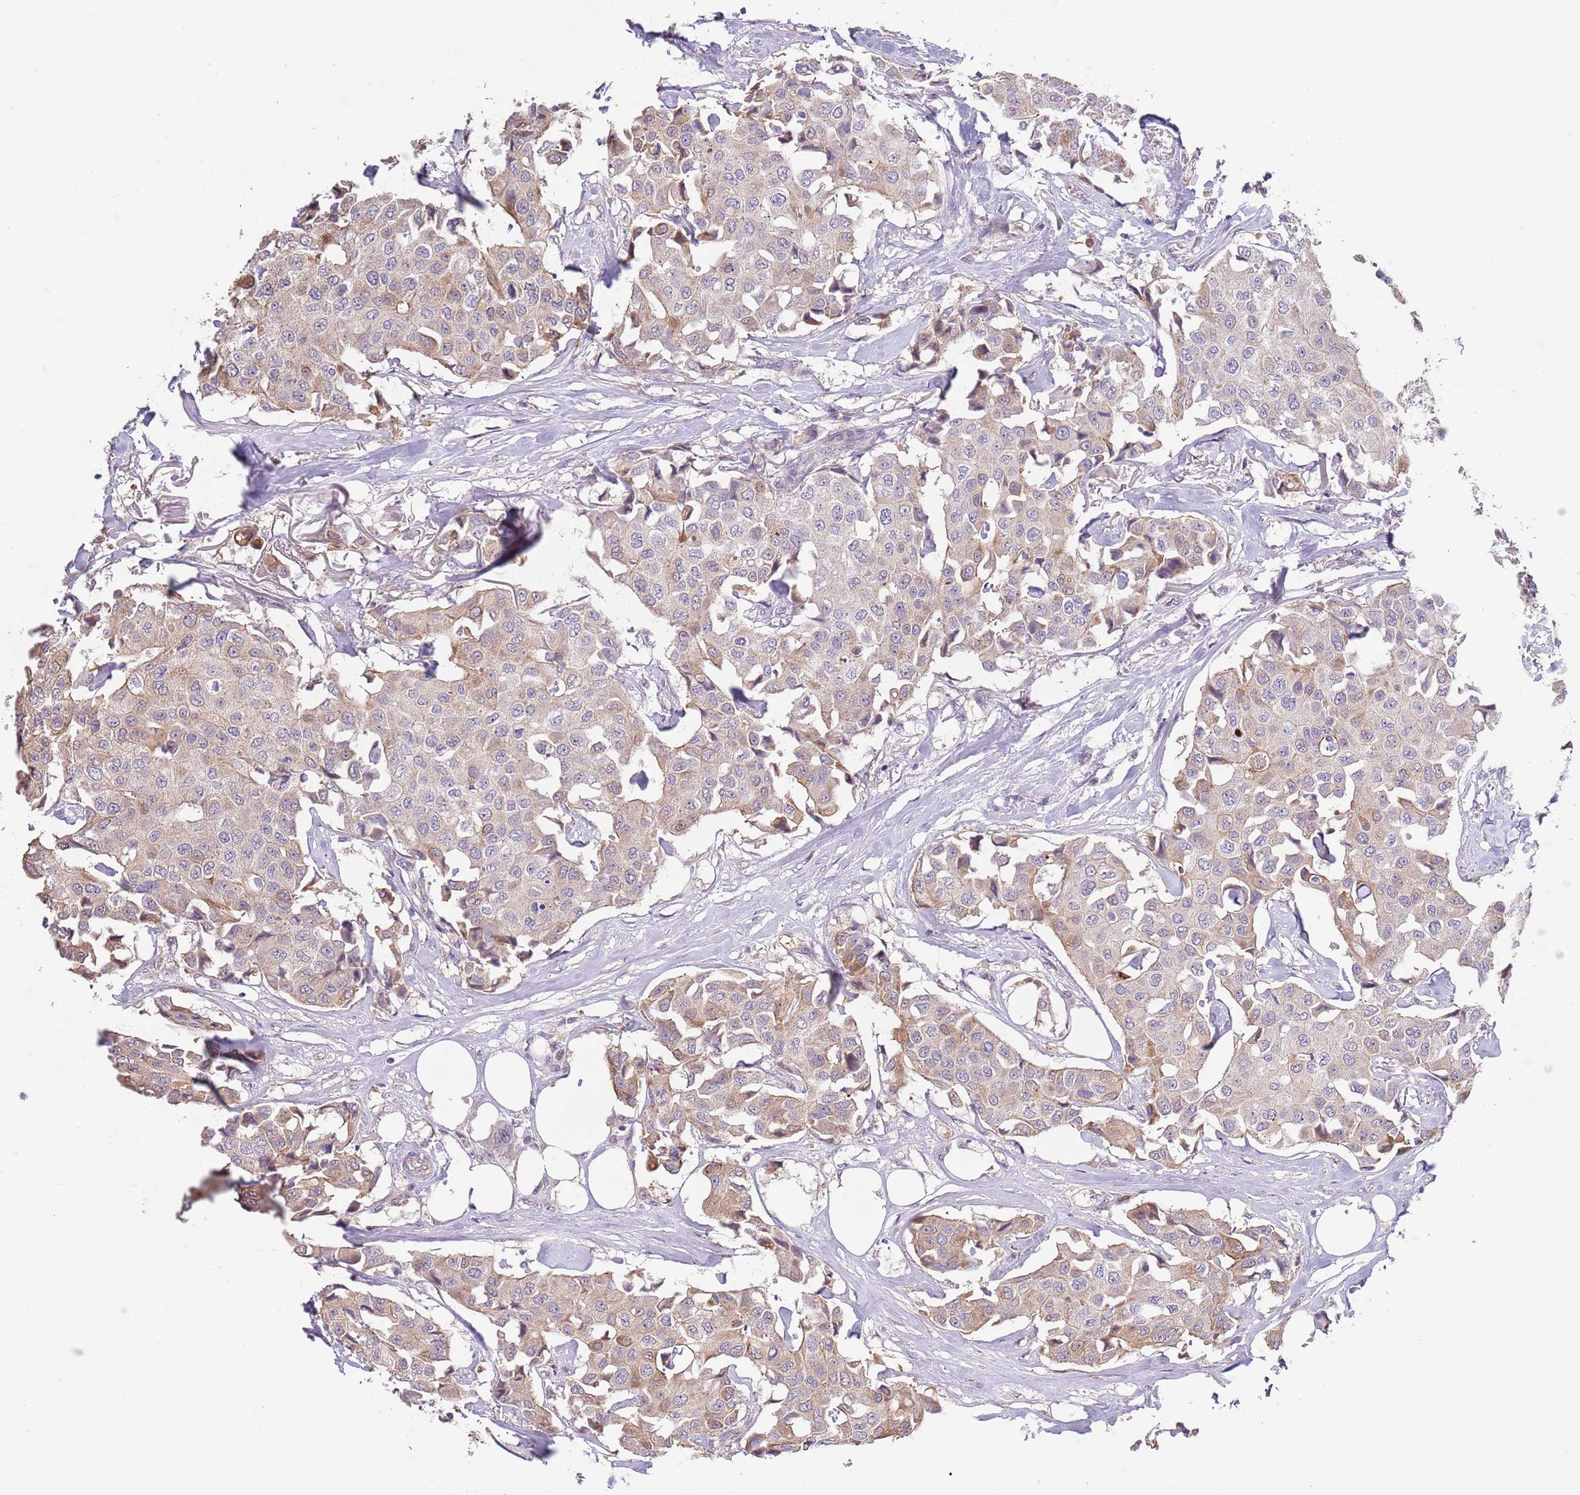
{"staining": {"intensity": "weak", "quantity": ">75%", "location": "cytoplasmic/membranous"}, "tissue": "breast cancer", "cell_type": "Tumor cells", "image_type": "cancer", "snomed": [{"axis": "morphology", "description": "Duct carcinoma"}, {"axis": "topography", "description": "Breast"}], "caption": "This histopathology image exhibits IHC staining of breast cancer (intraductal carcinoma), with low weak cytoplasmic/membranous staining in about >75% of tumor cells.", "gene": "LIPJ", "patient": {"sex": "female", "age": 80}}